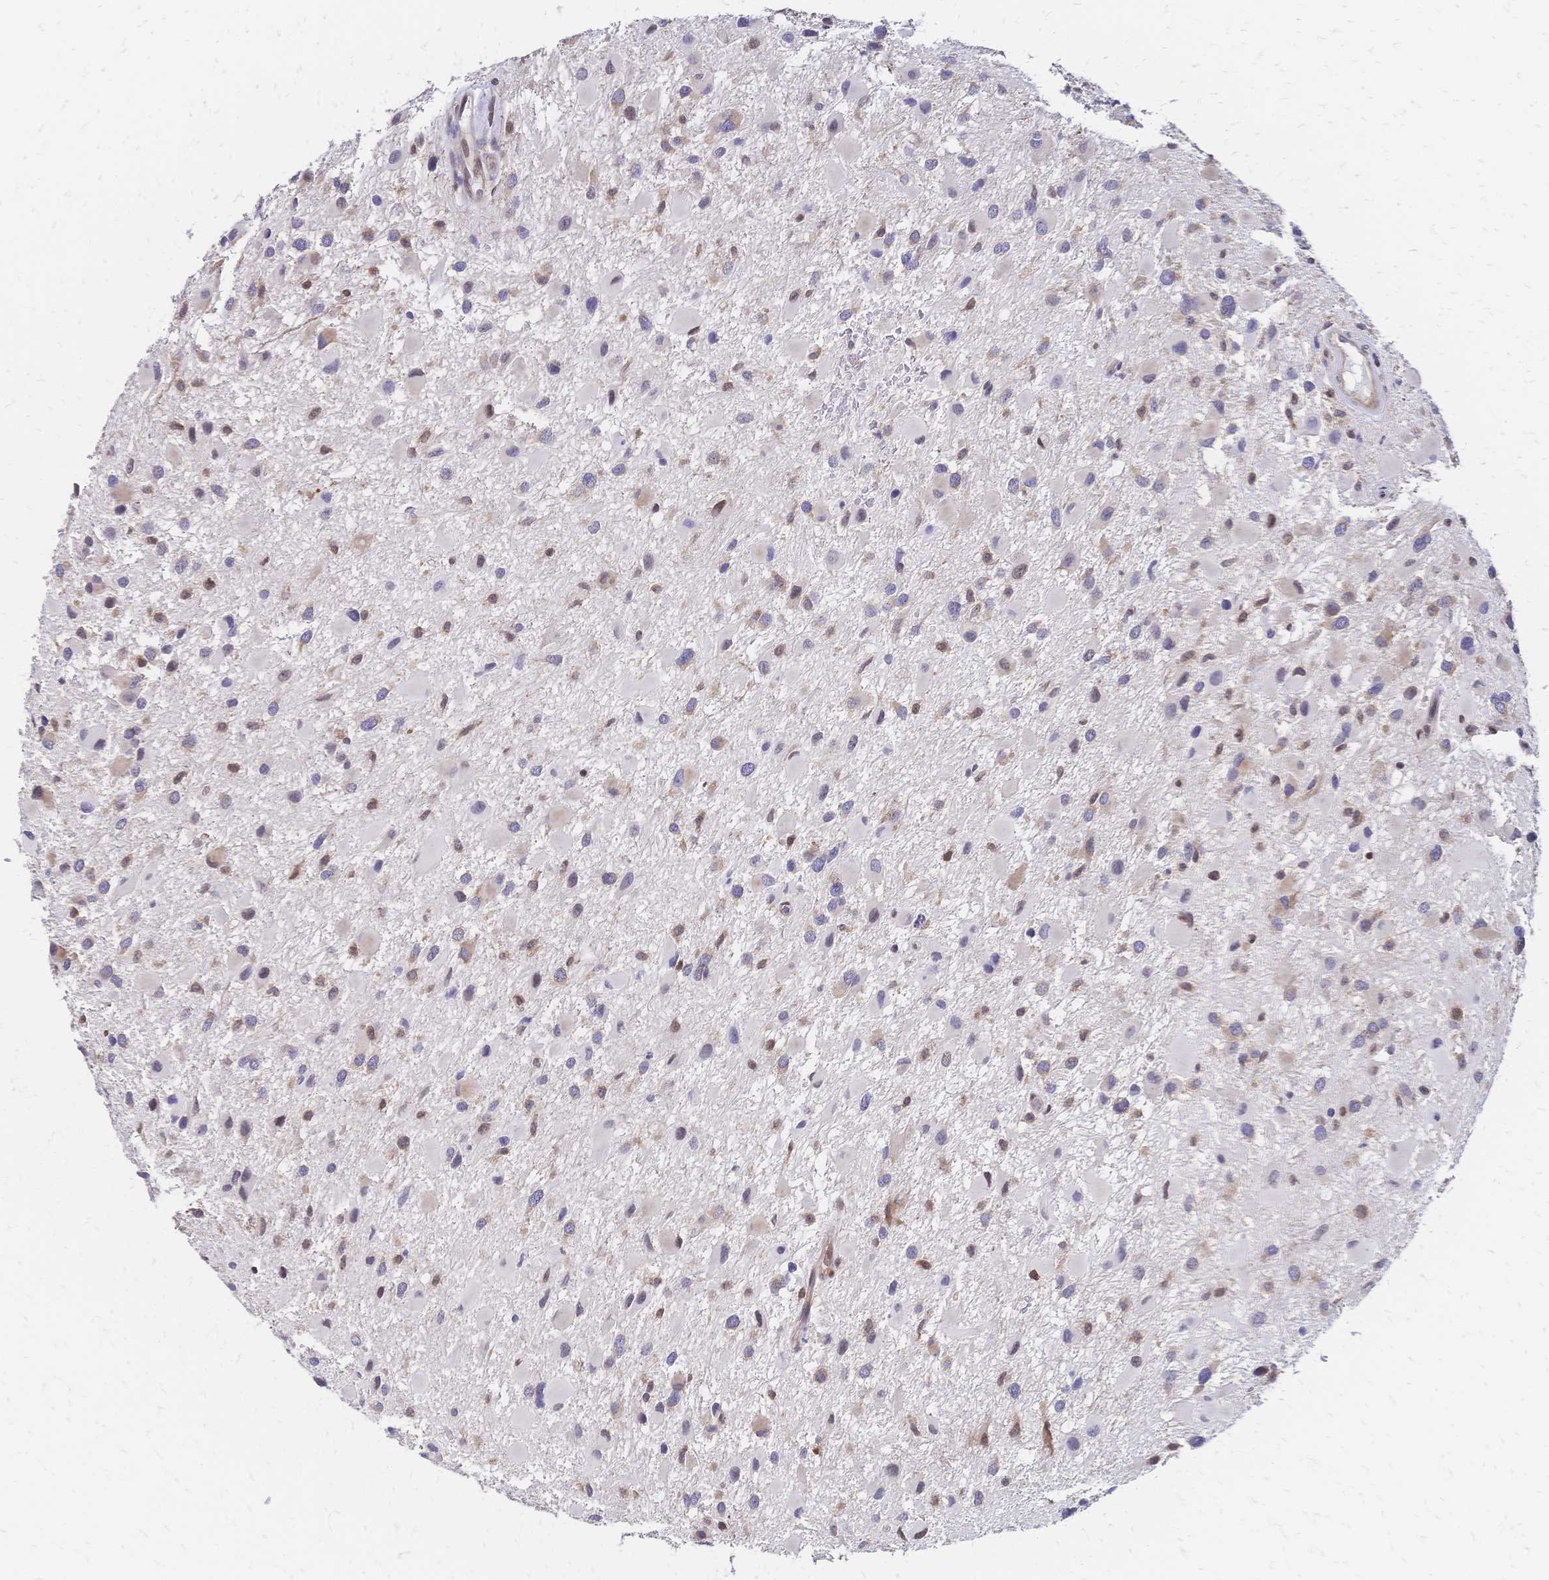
{"staining": {"intensity": "negative", "quantity": "none", "location": "none"}, "tissue": "glioma", "cell_type": "Tumor cells", "image_type": "cancer", "snomed": [{"axis": "morphology", "description": "Glioma, malignant, High grade"}, {"axis": "topography", "description": "Brain"}], "caption": "This is an immunohistochemistry (IHC) photomicrograph of human glioma. There is no positivity in tumor cells.", "gene": "CBX7", "patient": {"sex": "female", "age": 40}}